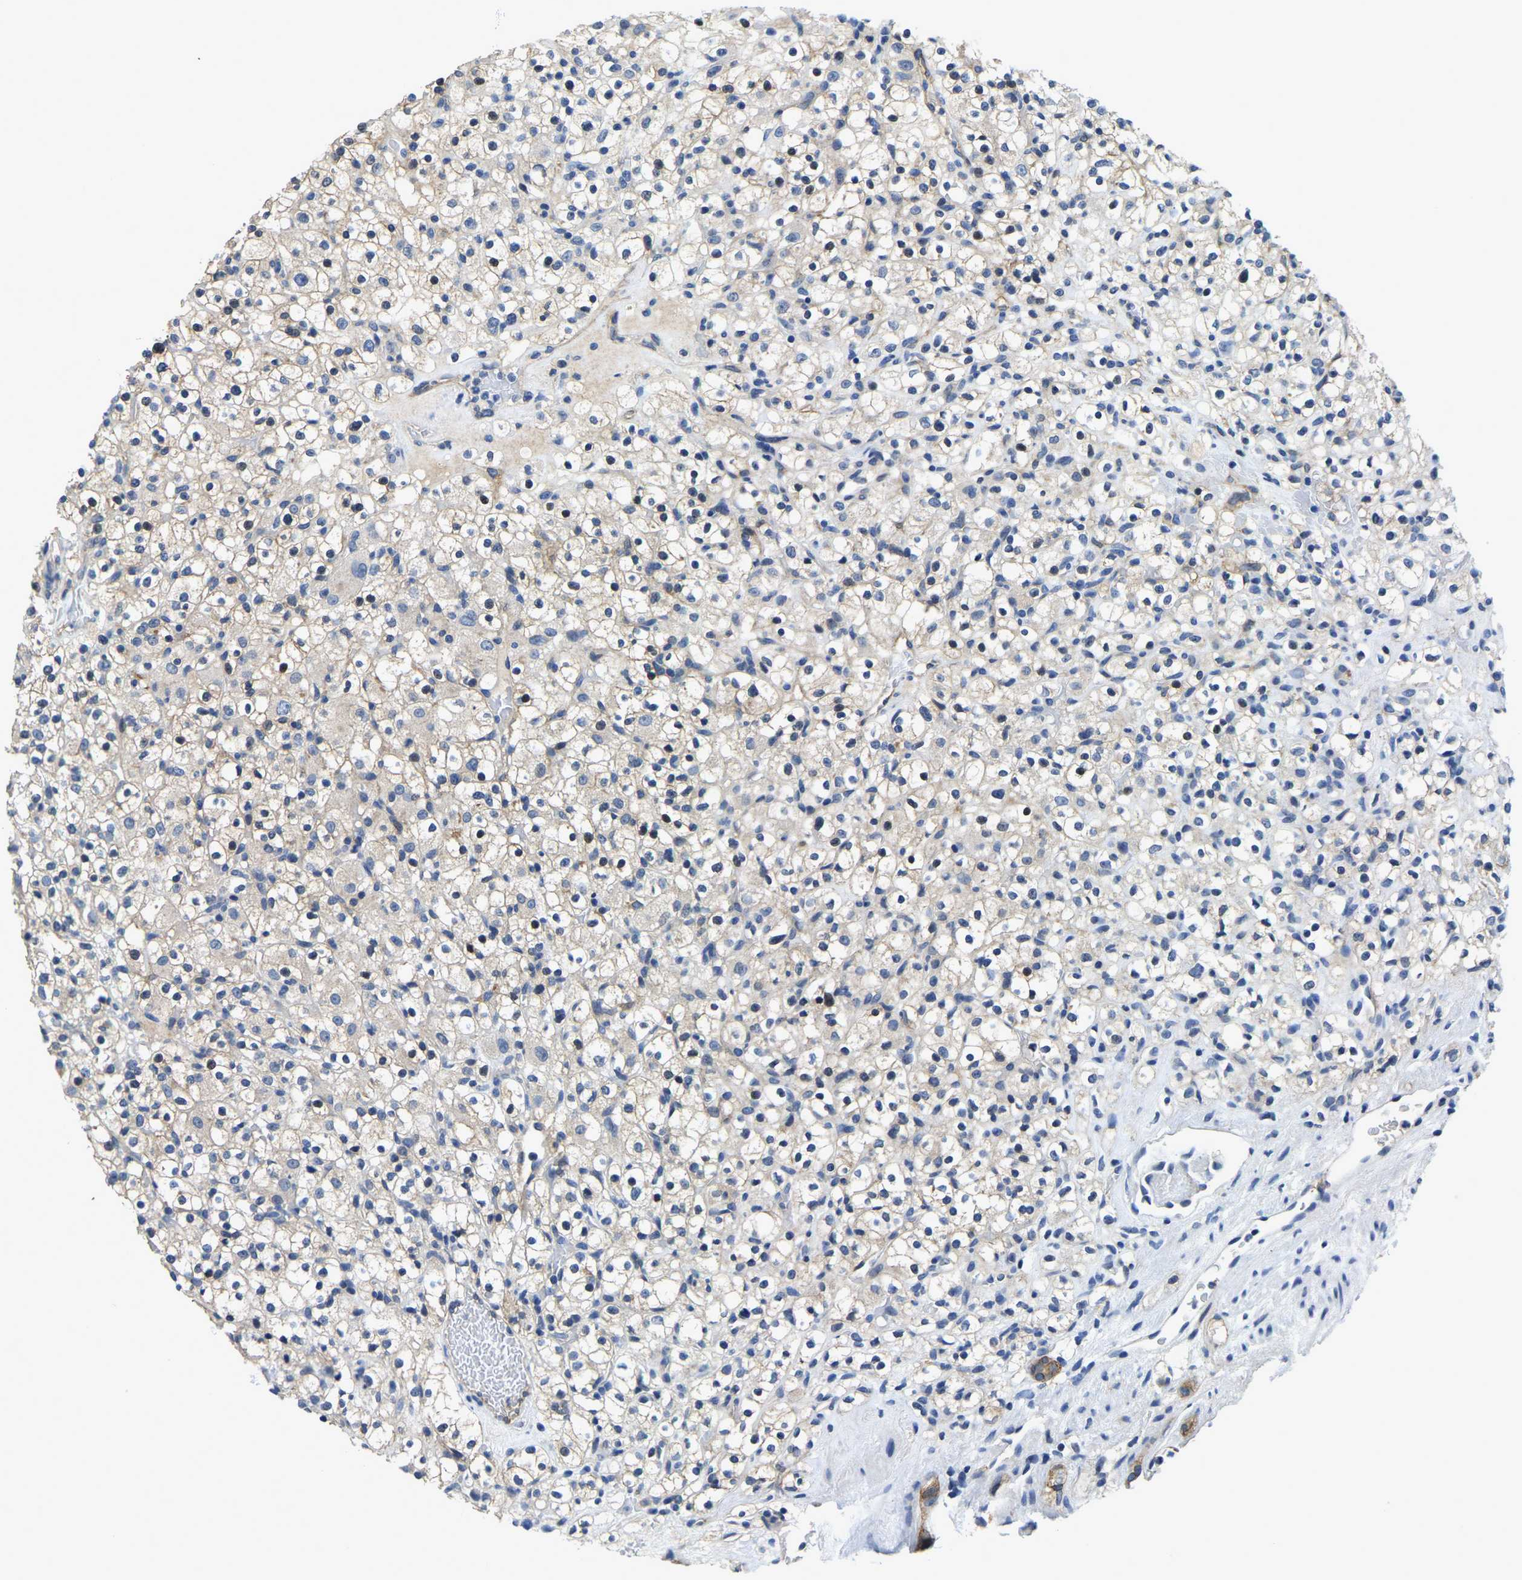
{"staining": {"intensity": "negative", "quantity": "none", "location": "none"}, "tissue": "renal cancer", "cell_type": "Tumor cells", "image_type": "cancer", "snomed": [{"axis": "morphology", "description": "Normal tissue, NOS"}, {"axis": "morphology", "description": "Adenocarcinoma, NOS"}, {"axis": "topography", "description": "Kidney"}], "caption": "Immunohistochemical staining of adenocarcinoma (renal) exhibits no significant staining in tumor cells.", "gene": "ITGA2", "patient": {"sex": "female", "age": 72}}